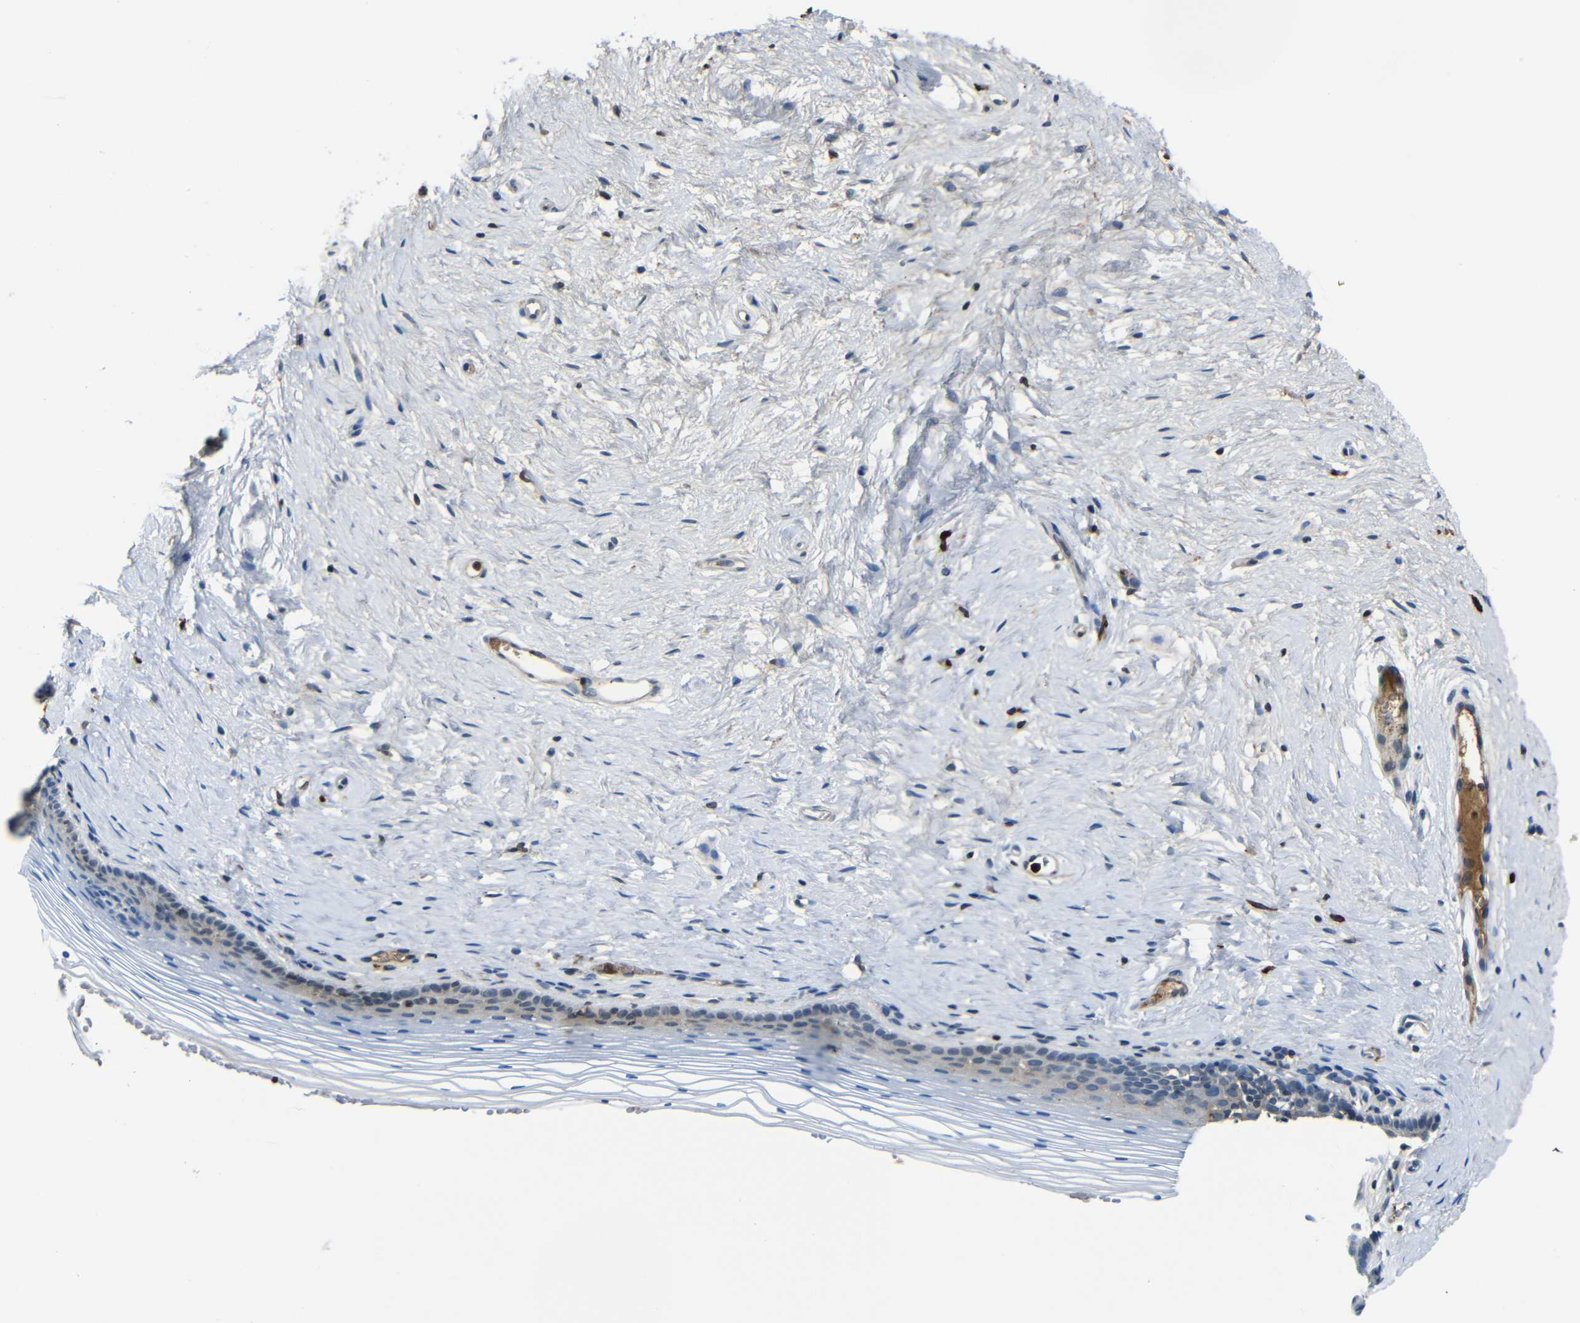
{"staining": {"intensity": "negative", "quantity": "none", "location": "none"}, "tissue": "vagina", "cell_type": "Squamous epithelial cells", "image_type": "normal", "snomed": [{"axis": "morphology", "description": "Normal tissue, NOS"}, {"axis": "topography", "description": "Vagina"}], "caption": "DAB (3,3'-diaminobenzidine) immunohistochemical staining of normal human vagina reveals no significant staining in squamous epithelial cells. (DAB (3,3'-diaminobenzidine) immunohistochemistry (IHC) visualized using brightfield microscopy, high magnification).", "gene": "SERPINA1", "patient": {"sex": "female", "age": 32}}